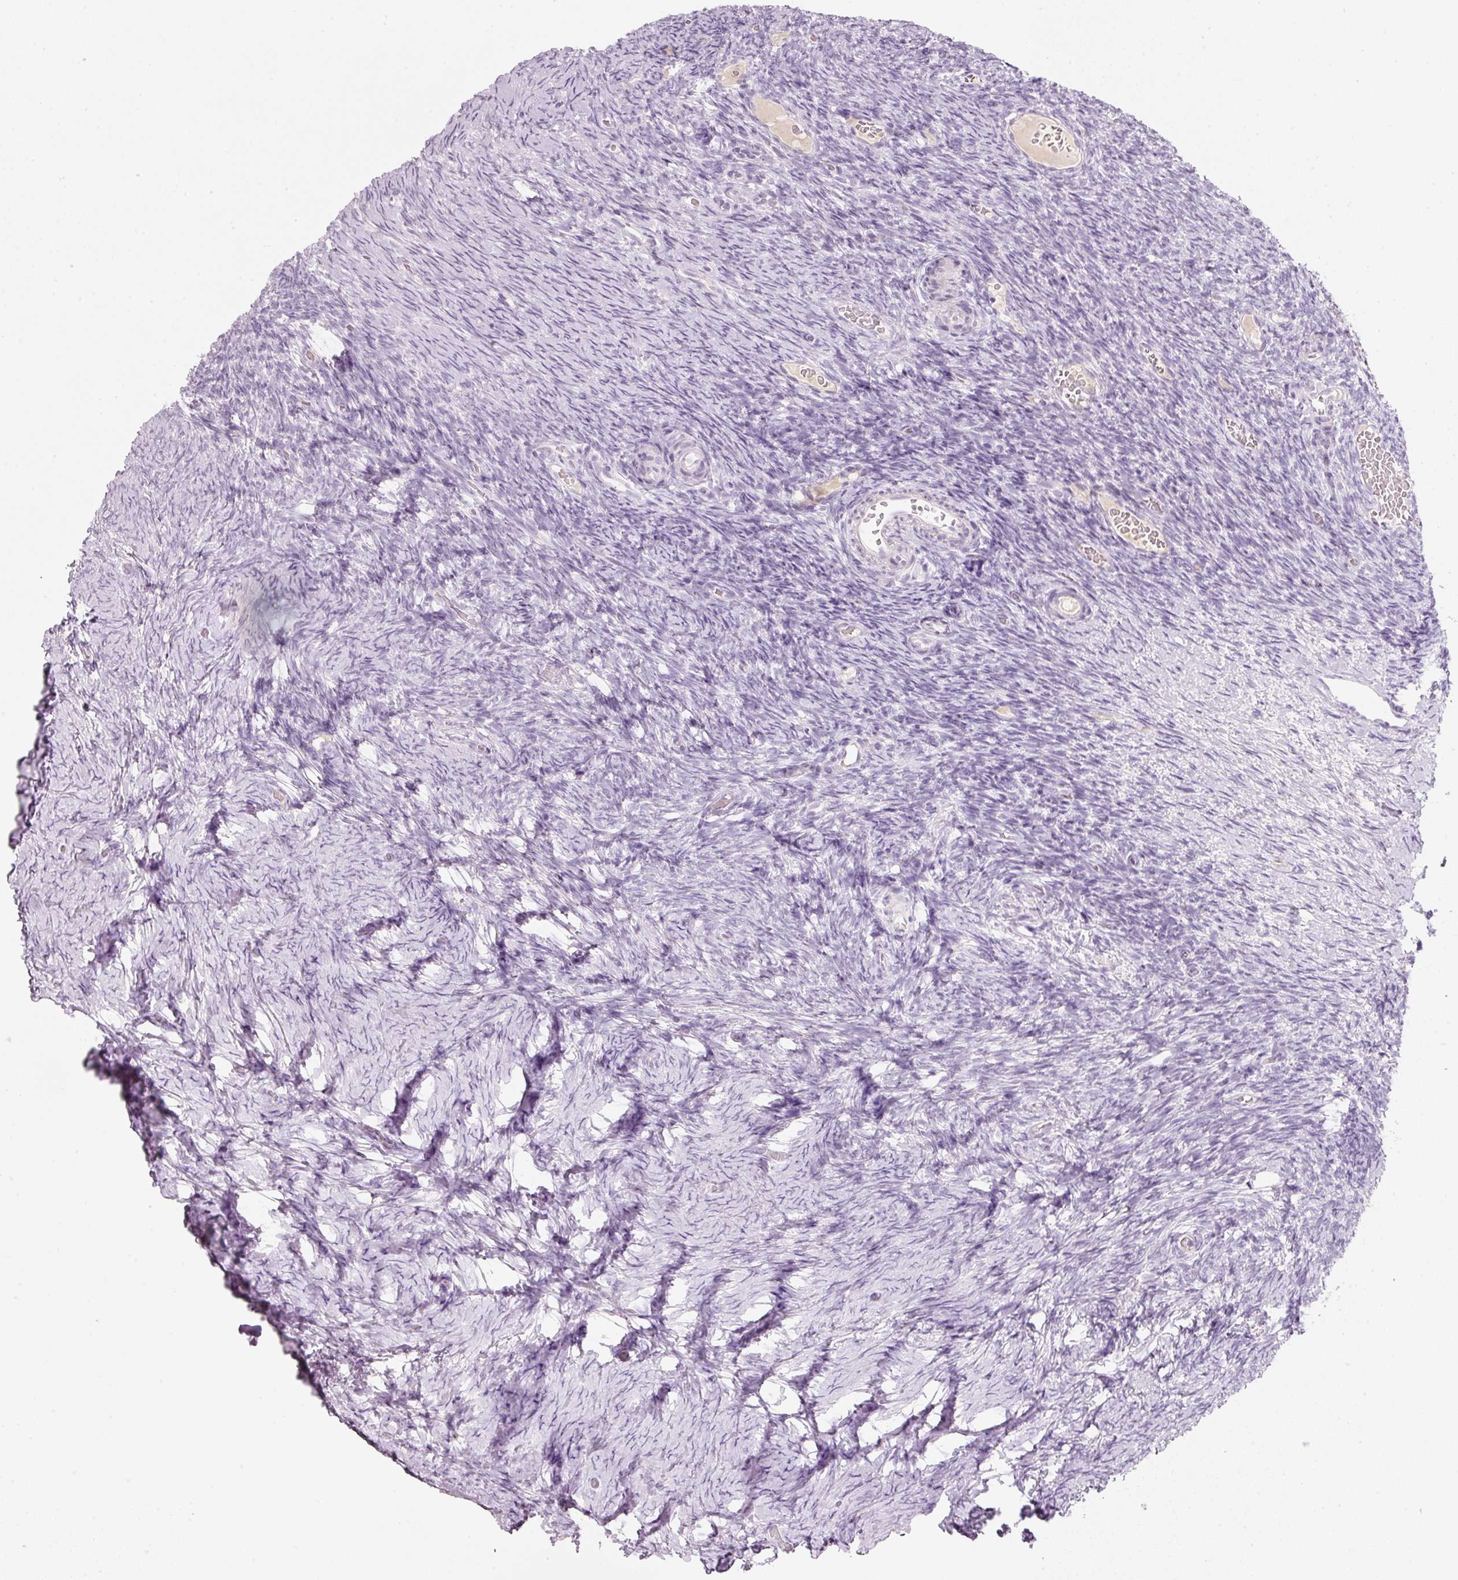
{"staining": {"intensity": "negative", "quantity": "none", "location": "none"}, "tissue": "ovary", "cell_type": "Follicle cells", "image_type": "normal", "snomed": [{"axis": "morphology", "description": "Normal tissue, NOS"}, {"axis": "topography", "description": "Ovary"}], "caption": "This is an immunohistochemistry histopathology image of normal ovary. There is no positivity in follicle cells.", "gene": "ENSG00000206549", "patient": {"sex": "female", "age": 39}}